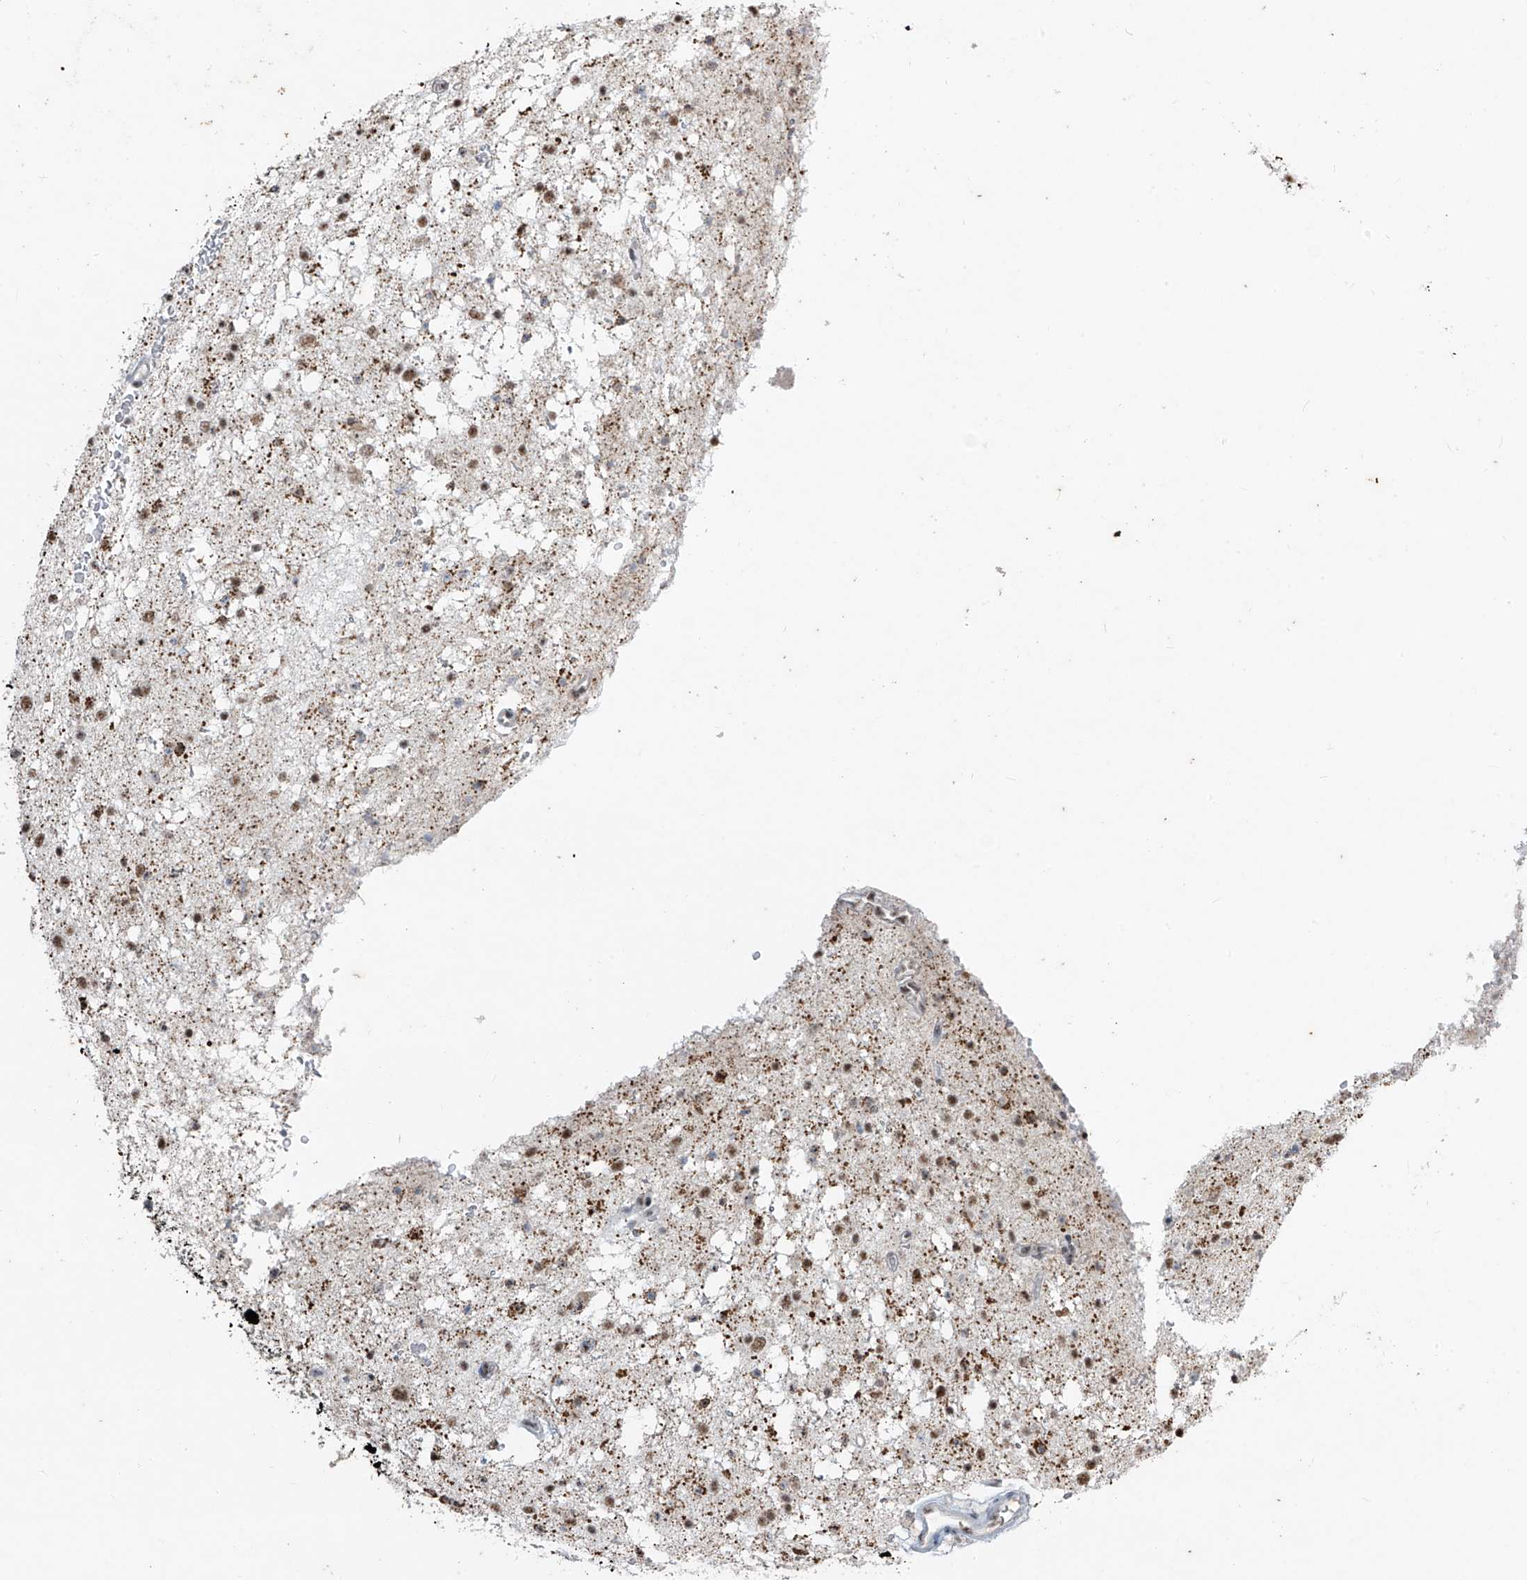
{"staining": {"intensity": "moderate", "quantity": ">75%", "location": "nuclear"}, "tissue": "glioma", "cell_type": "Tumor cells", "image_type": "cancer", "snomed": [{"axis": "morphology", "description": "Glioma, malignant, Low grade"}, {"axis": "topography", "description": "Brain"}], "caption": "Low-grade glioma (malignant) tissue shows moderate nuclear positivity in approximately >75% of tumor cells", "gene": "TFEC", "patient": {"sex": "female", "age": 37}}